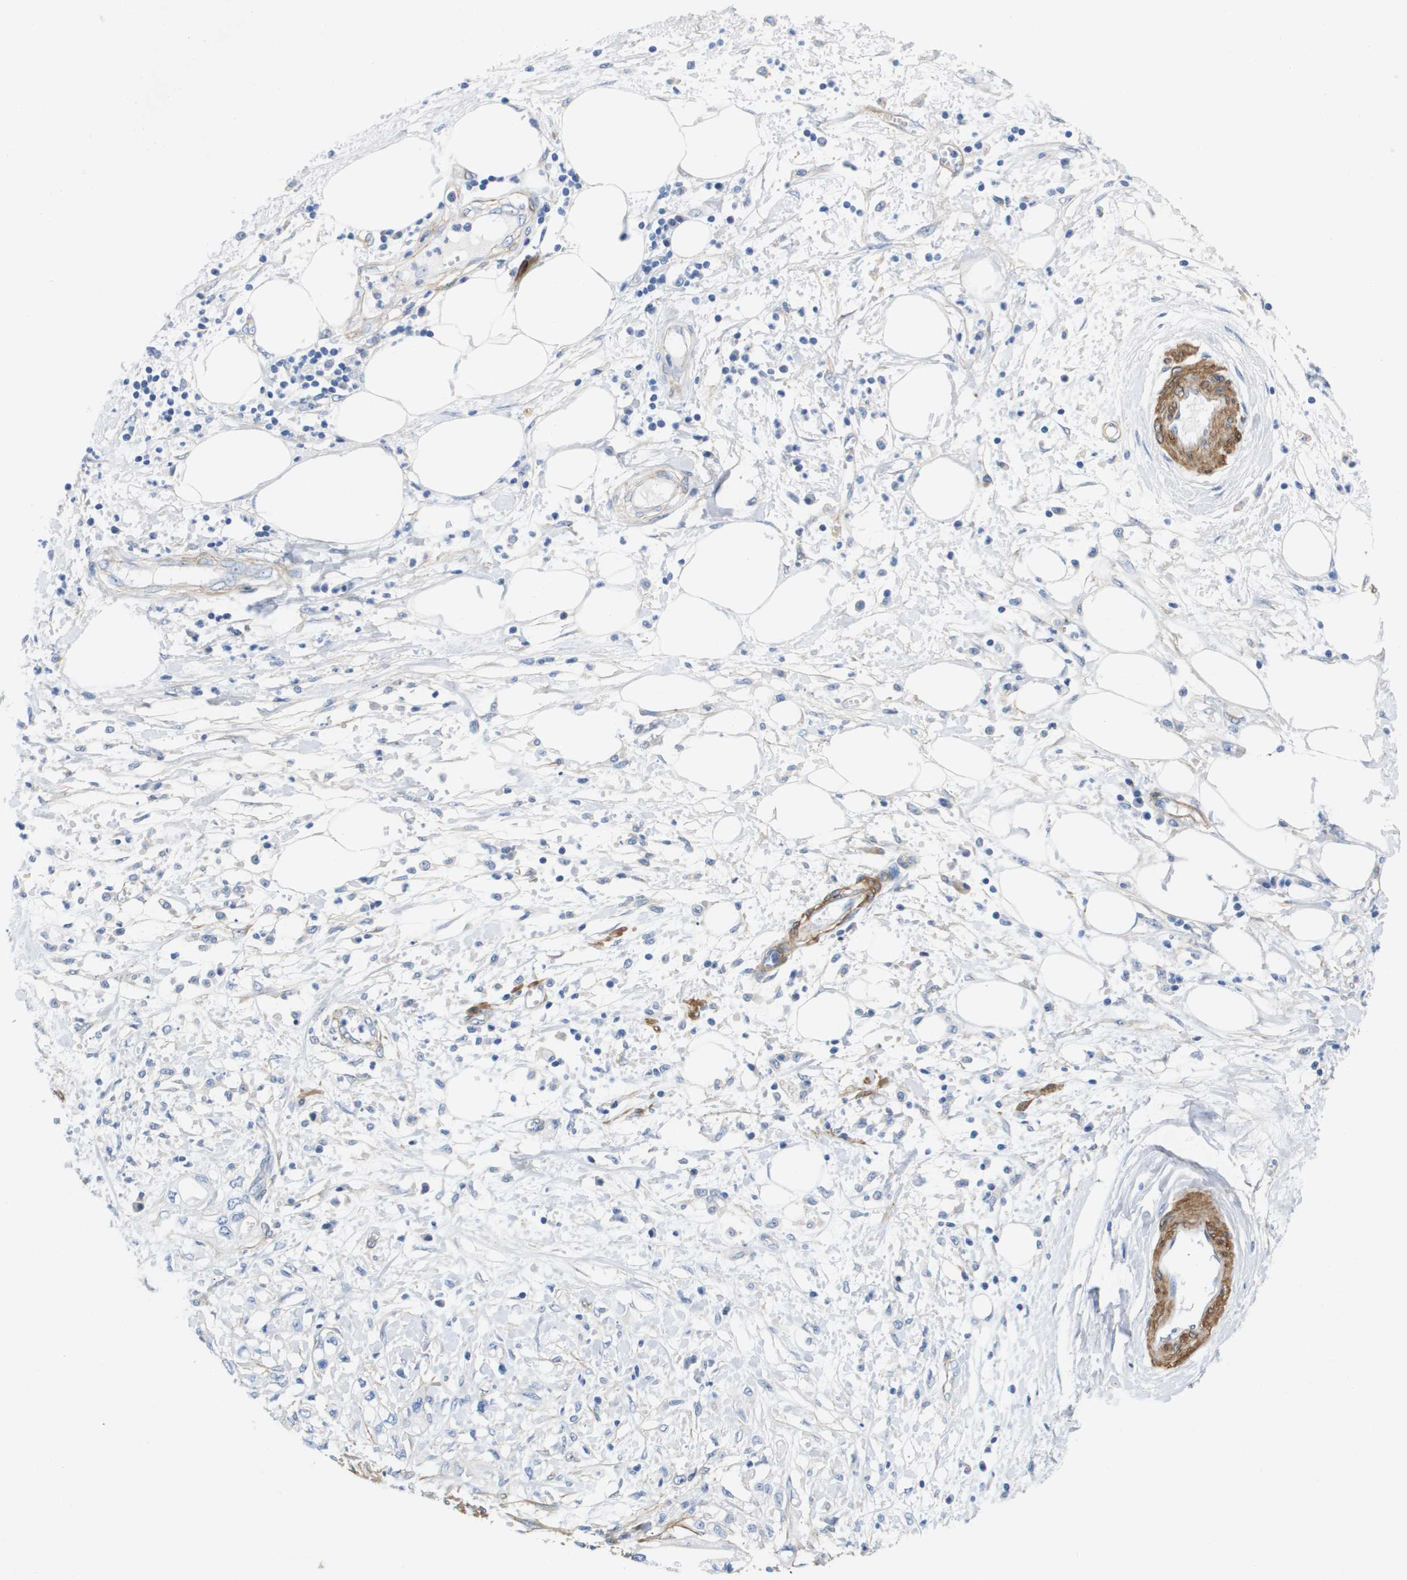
{"staining": {"intensity": "negative", "quantity": "none", "location": "none"}, "tissue": "pancreatic cancer", "cell_type": "Tumor cells", "image_type": "cancer", "snomed": [{"axis": "morphology", "description": "Adenocarcinoma, NOS"}, {"axis": "topography", "description": "Pancreas"}], "caption": "Immunohistochemistry image of pancreatic adenocarcinoma stained for a protein (brown), which exhibits no positivity in tumor cells.", "gene": "LPP", "patient": {"sex": "male", "age": 56}}